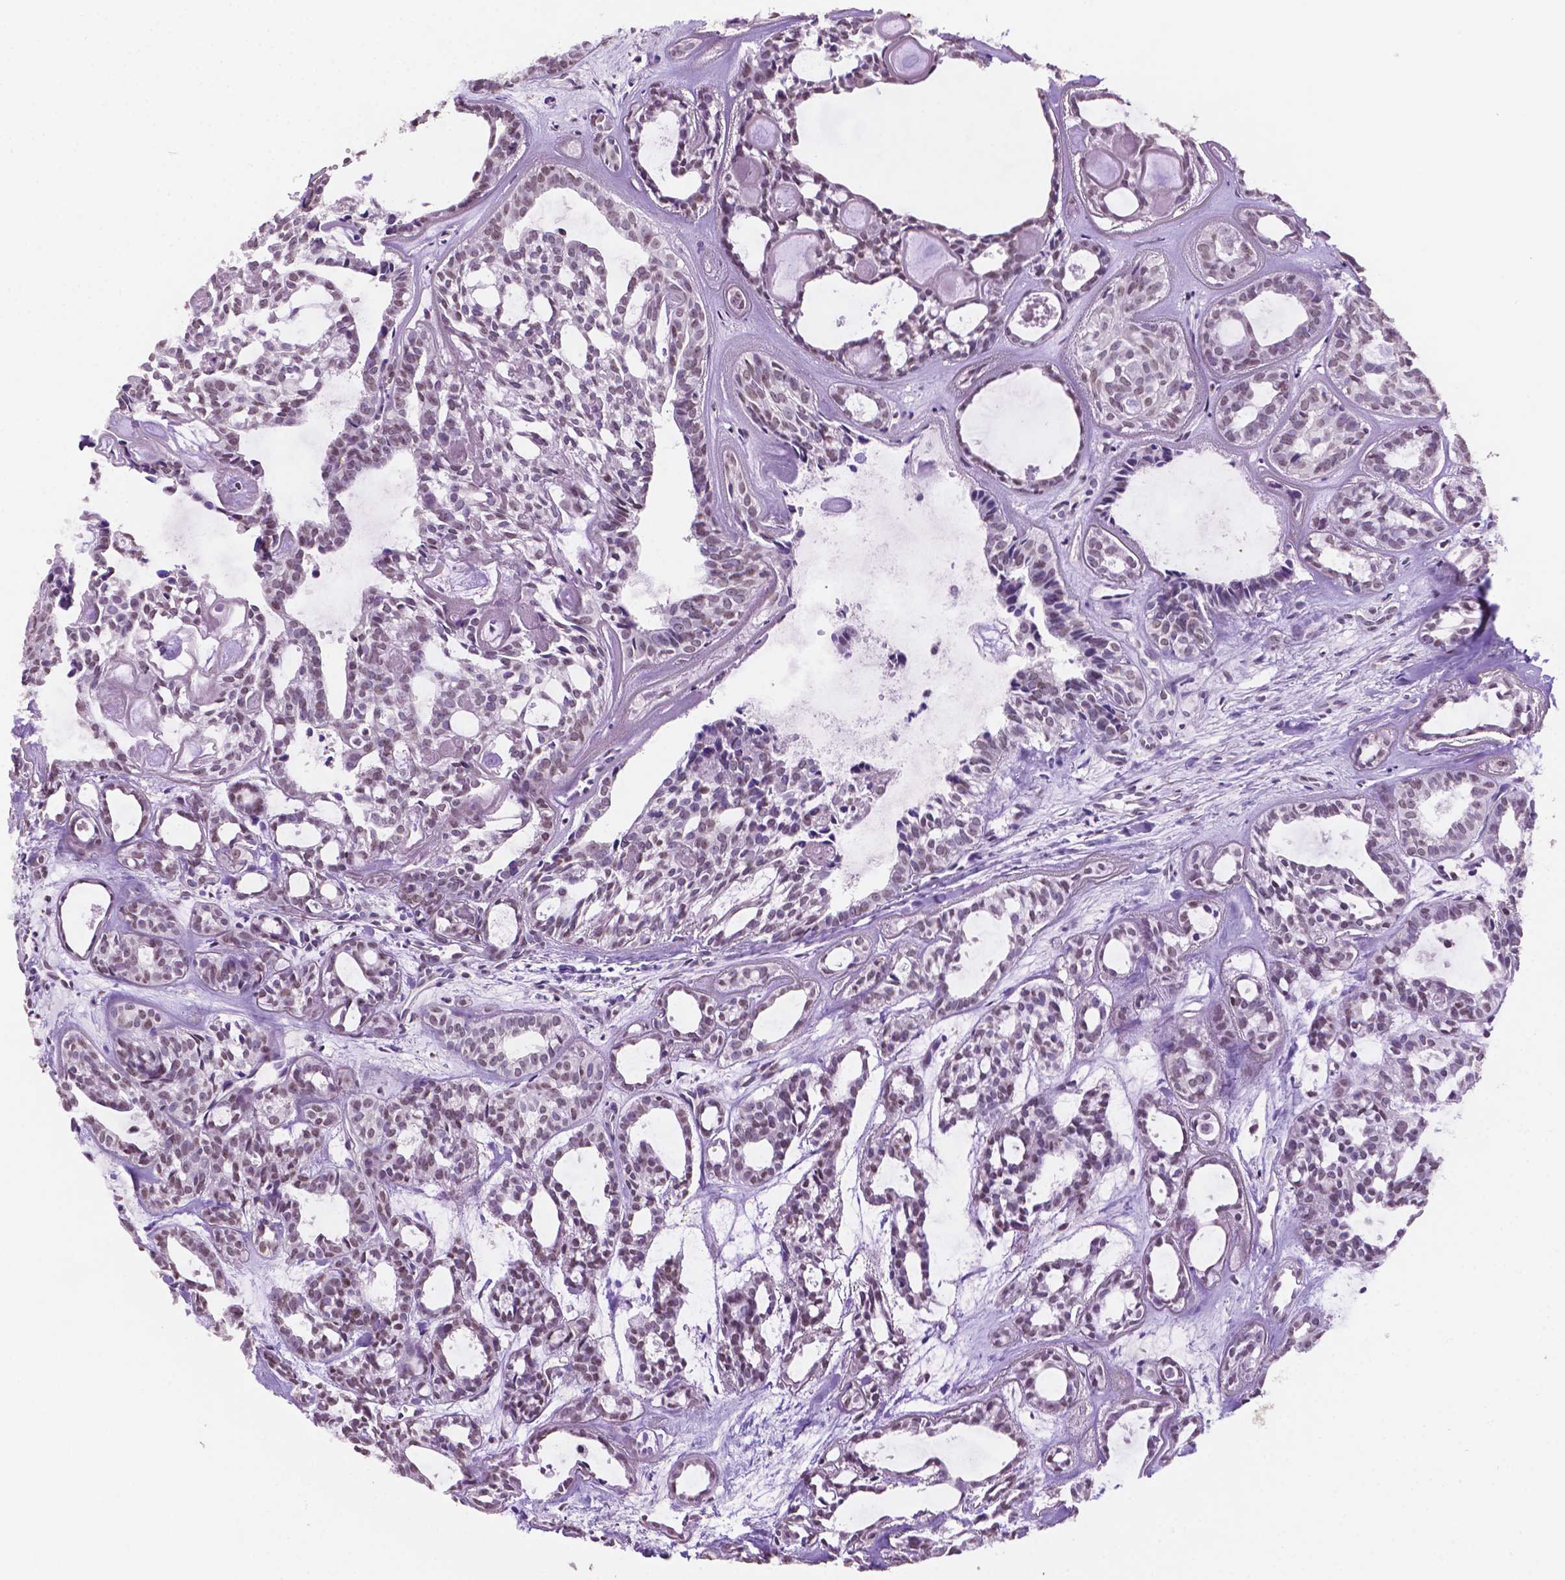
{"staining": {"intensity": "weak", "quantity": ">75%", "location": "nuclear"}, "tissue": "head and neck cancer", "cell_type": "Tumor cells", "image_type": "cancer", "snomed": [{"axis": "morphology", "description": "Adenocarcinoma, NOS"}, {"axis": "topography", "description": "Head-Neck"}], "caption": "Protein expression by immunohistochemistry reveals weak nuclear positivity in approximately >75% of tumor cells in adenocarcinoma (head and neck). (DAB IHC with brightfield microscopy, high magnification).", "gene": "PTPN6", "patient": {"sex": "female", "age": 62}}